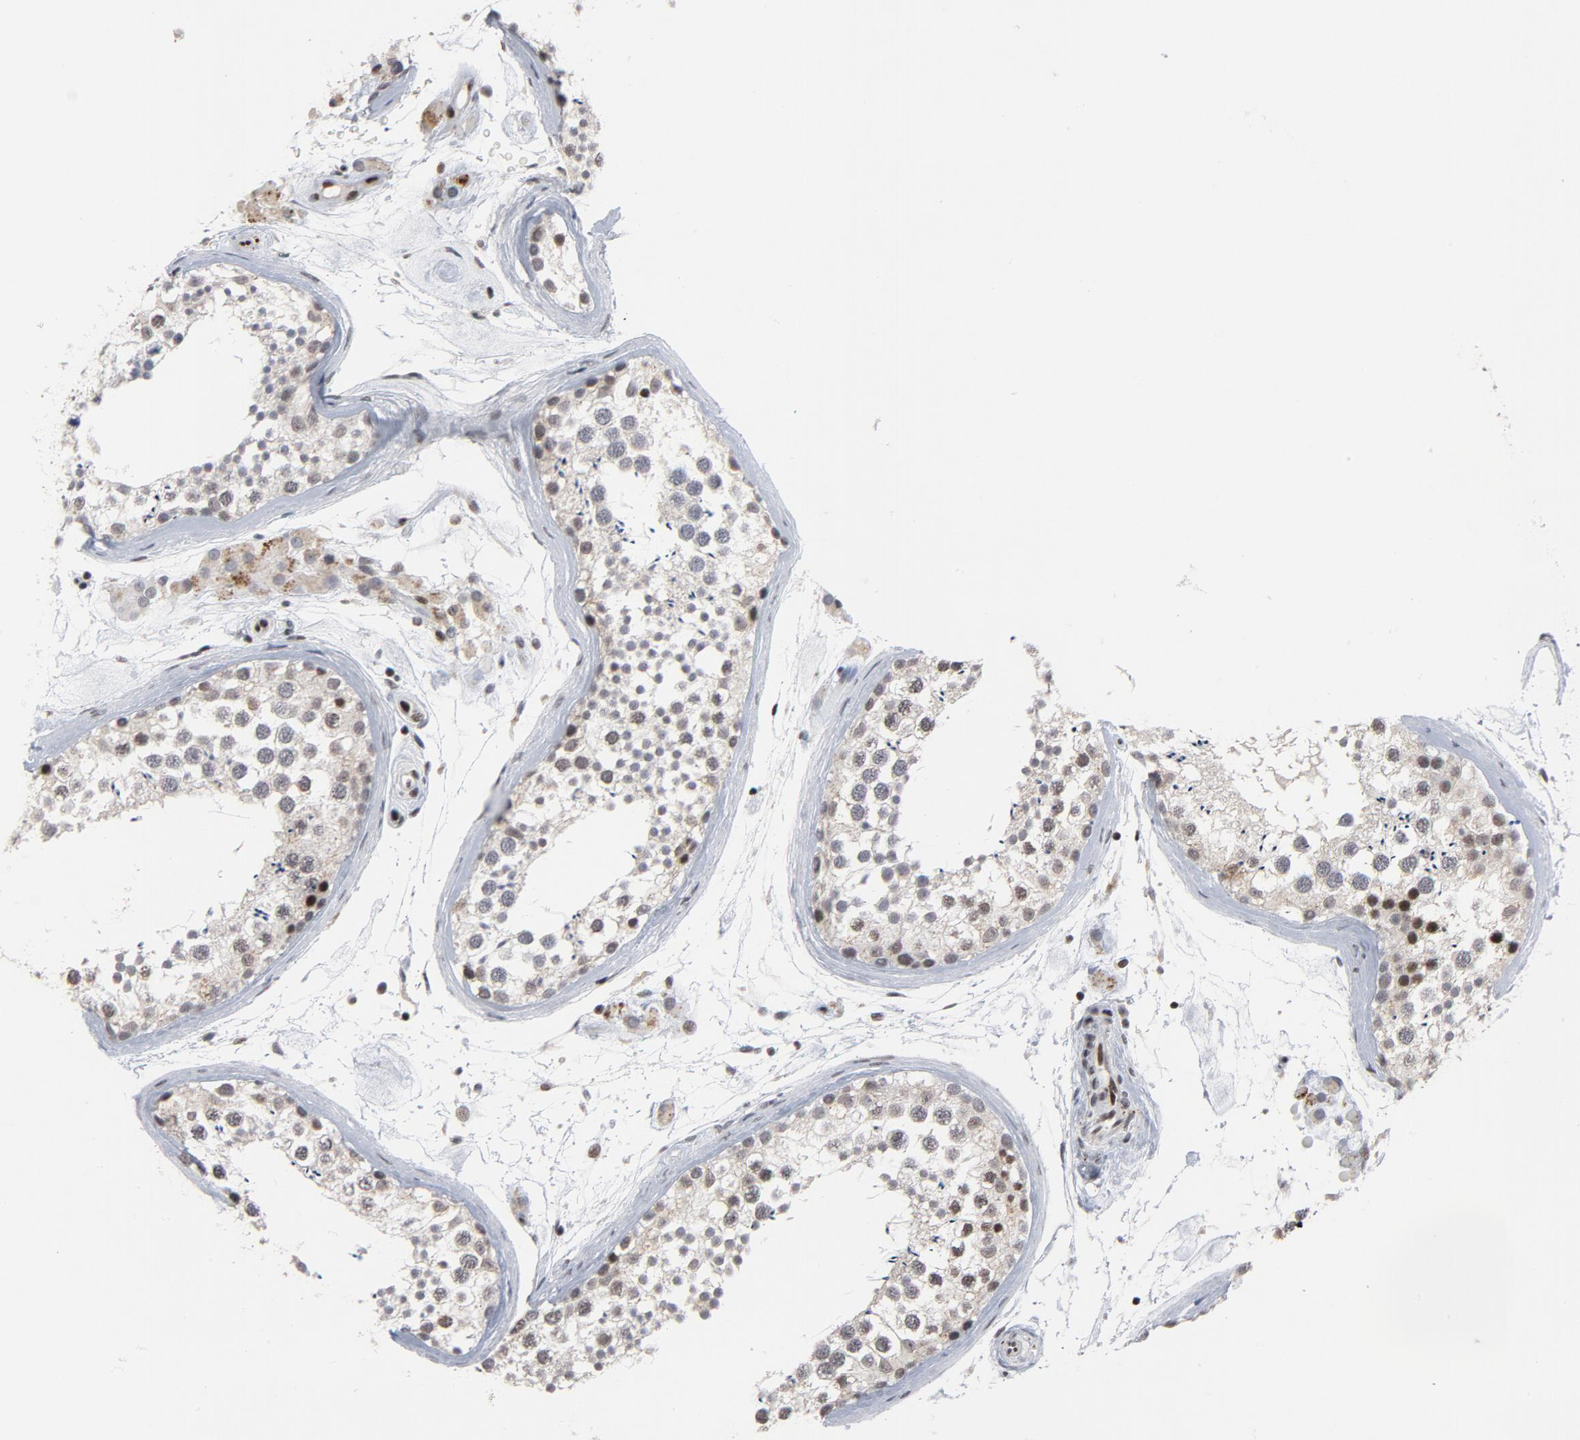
{"staining": {"intensity": "weak", "quantity": "25%-75%", "location": "cytoplasmic/membranous,nuclear"}, "tissue": "testis", "cell_type": "Cells in seminiferous ducts", "image_type": "normal", "snomed": [{"axis": "morphology", "description": "Normal tissue, NOS"}, {"axis": "topography", "description": "Testis"}], "caption": "The photomicrograph displays staining of normal testis, revealing weak cytoplasmic/membranous,nuclear protein expression (brown color) within cells in seminiferous ducts. The protein is shown in brown color, while the nuclei are stained blue.", "gene": "GABPA", "patient": {"sex": "male", "age": 46}}